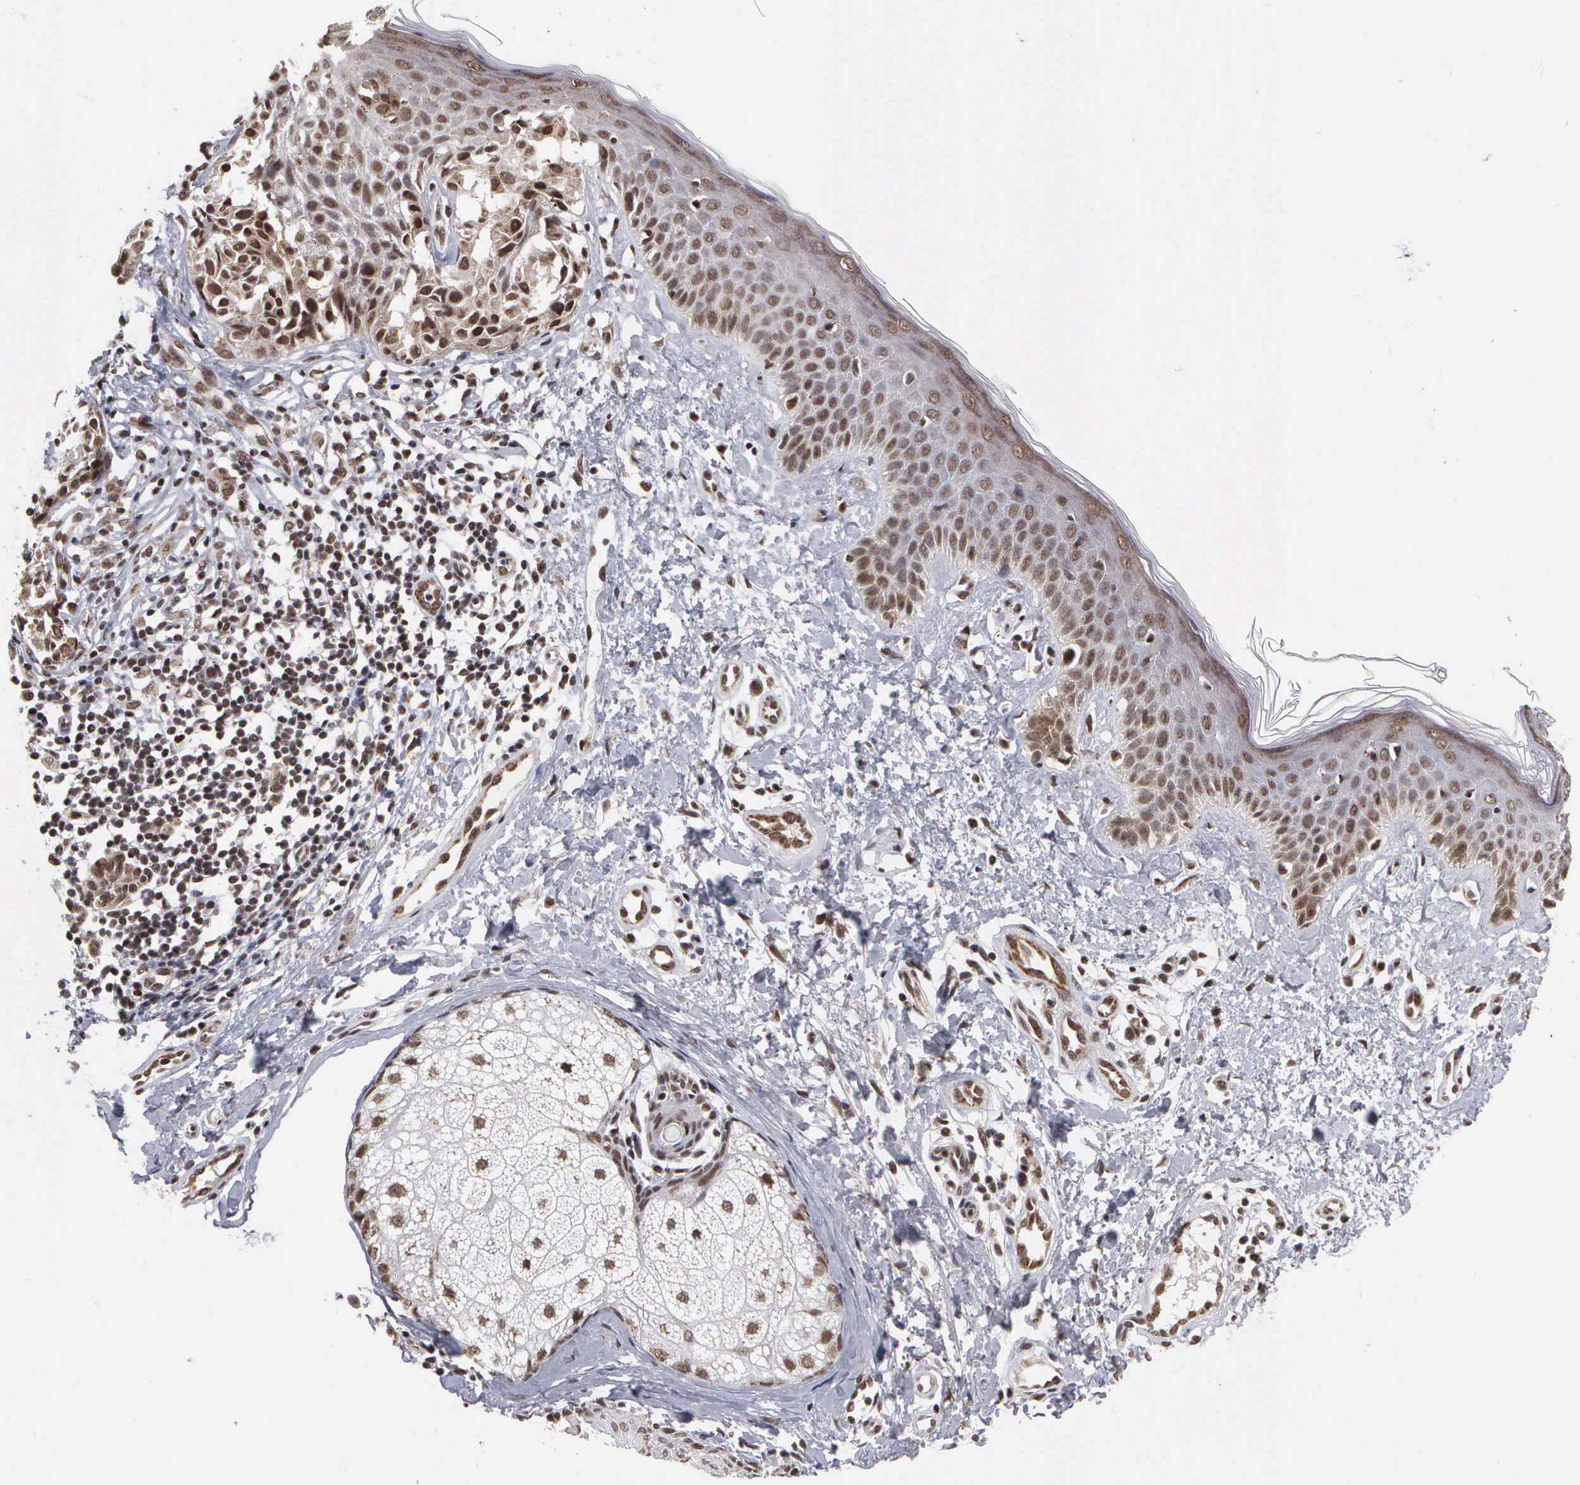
{"staining": {"intensity": "strong", "quantity": ">75%", "location": "nuclear"}, "tissue": "melanoma", "cell_type": "Tumor cells", "image_type": "cancer", "snomed": [{"axis": "morphology", "description": "Malignant melanoma, NOS"}, {"axis": "topography", "description": "Skin"}], "caption": "Protein staining by immunohistochemistry demonstrates strong nuclear positivity in approximately >75% of tumor cells in melanoma.", "gene": "GTF2A1", "patient": {"sex": "male", "age": 49}}